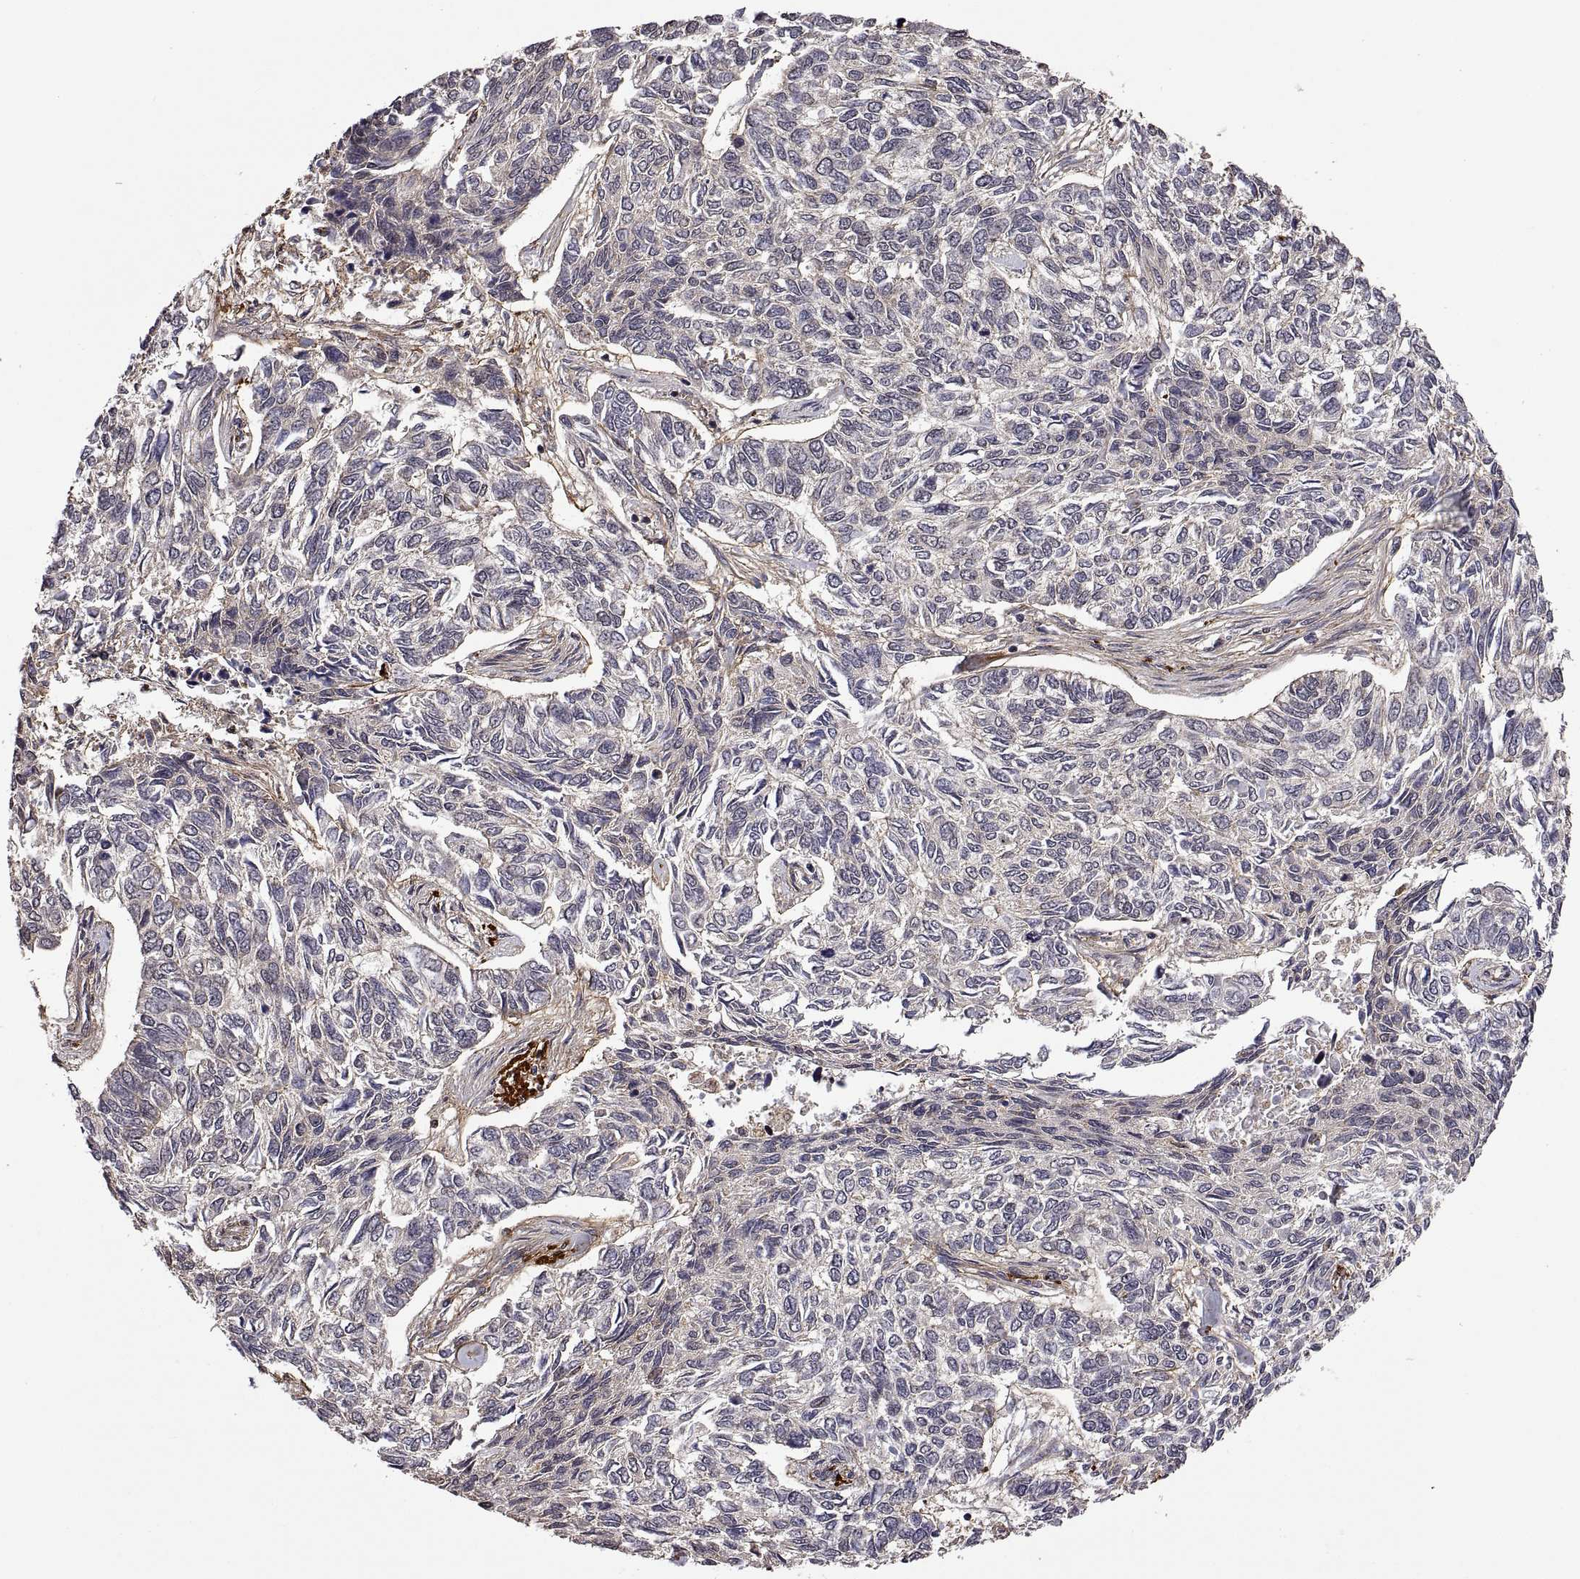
{"staining": {"intensity": "negative", "quantity": "none", "location": "none"}, "tissue": "skin cancer", "cell_type": "Tumor cells", "image_type": "cancer", "snomed": [{"axis": "morphology", "description": "Basal cell carcinoma"}, {"axis": "topography", "description": "Skin"}], "caption": "Immunohistochemistry micrograph of human skin basal cell carcinoma stained for a protein (brown), which shows no staining in tumor cells.", "gene": "ZNRF2", "patient": {"sex": "female", "age": 65}}